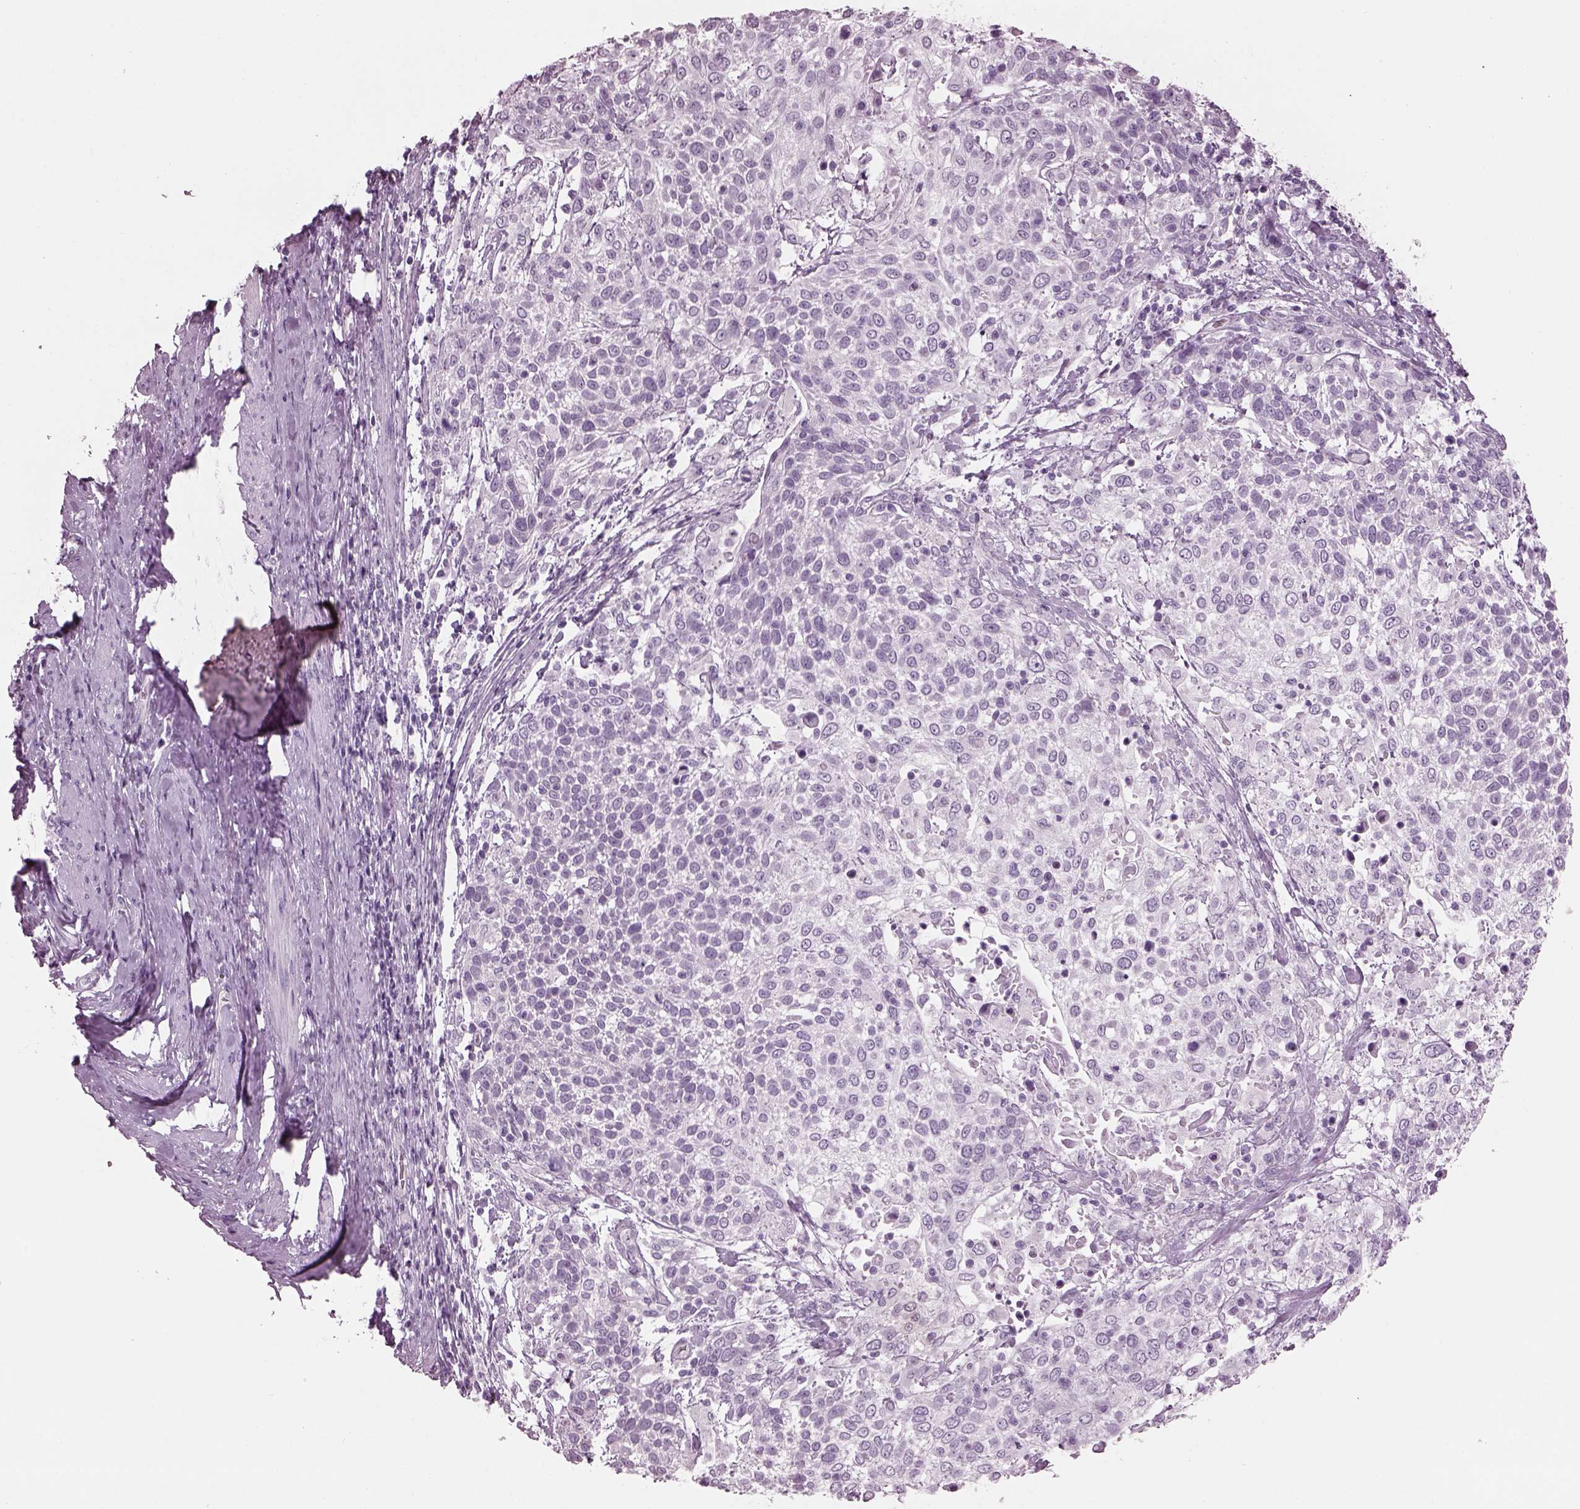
{"staining": {"intensity": "negative", "quantity": "none", "location": "none"}, "tissue": "cervical cancer", "cell_type": "Tumor cells", "image_type": "cancer", "snomed": [{"axis": "morphology", "description": "Squamous cell carcinoma, NOS"}, {"axis": "topography", "description": "Cervix"}], "caption": "Squamous cell carcinoma (cervical) stained for a protein using IHC displays no staining tumor cells.", "gene": "PDC", "patient": {"sex": "female", "age": 61}}